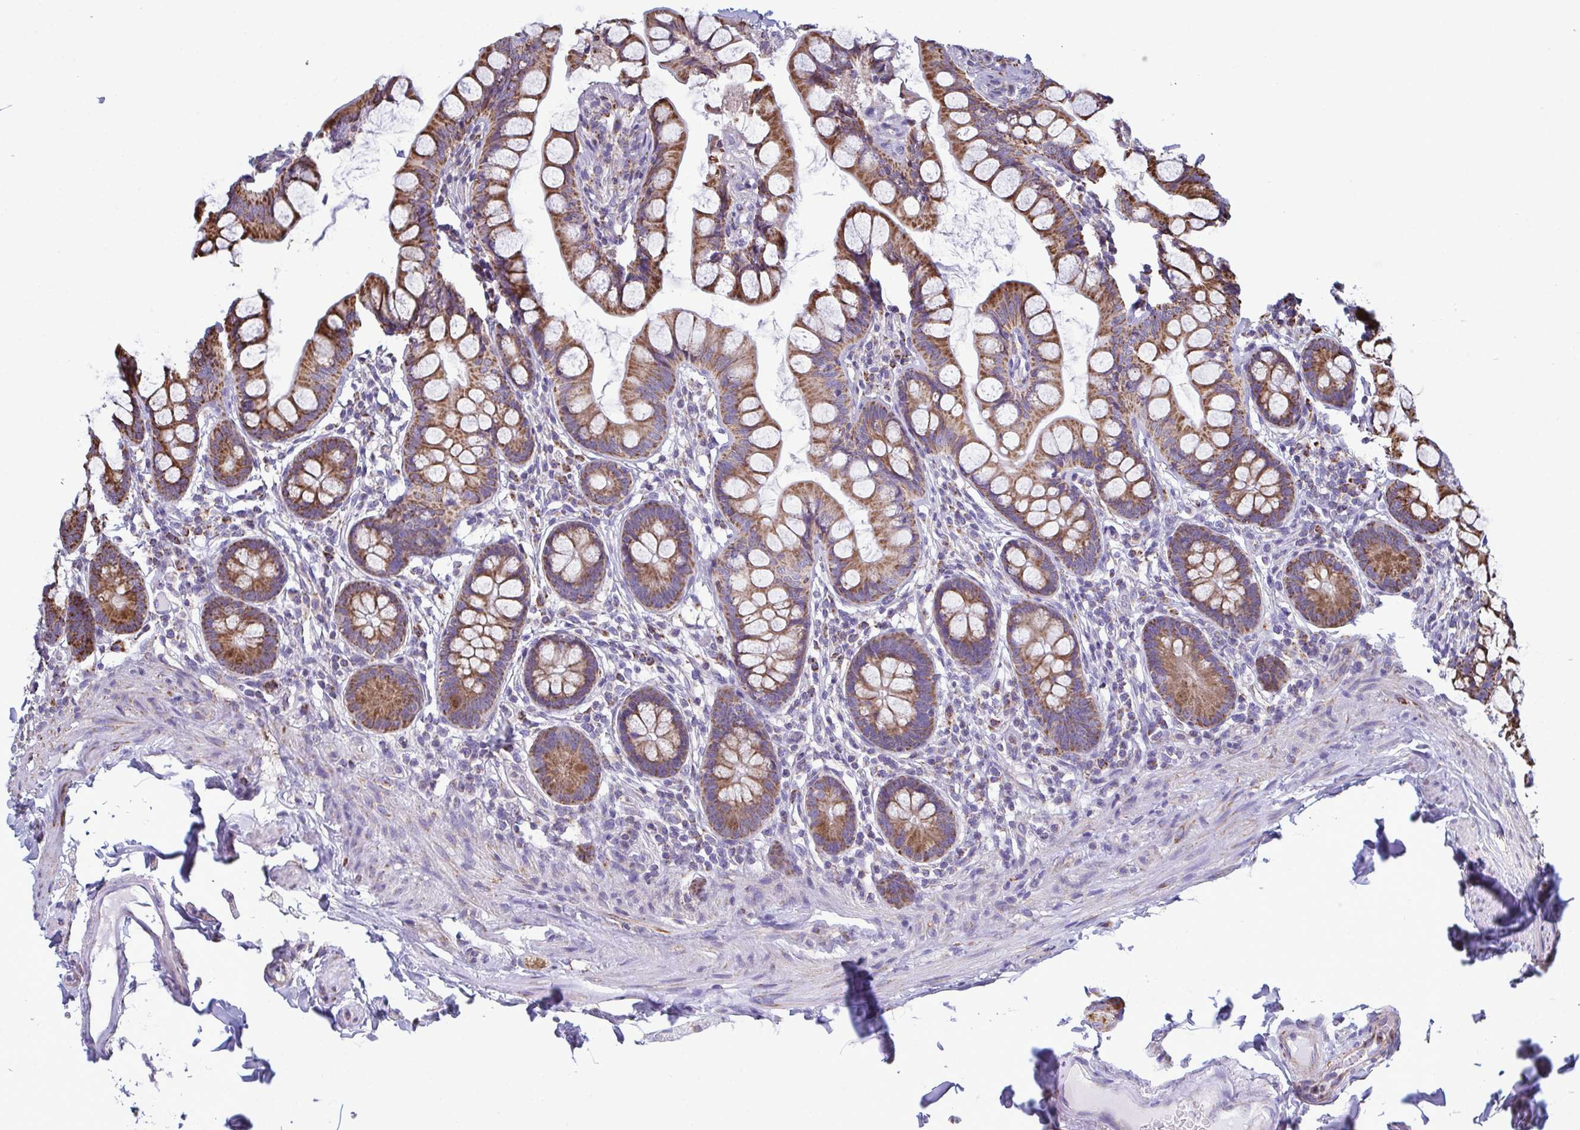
{"staining": {"intensity": "moderate", "quantity": ">75%", "location": "cytoplasmic/membranous"}, "tissue": "small intestine", "cell_type": "Glandular cells", "image_type": "normal", "snomed": [{"axis": "morphology", "description": "Normal tissue, NOS"}, {"axis": "topography", "description": "Small intestine"}], "caption": "Protein staining by IHC displays moderate cytoplasmic/membranous staining in approximately >75% of glandular cells in benign small intestine. (DAB (3,3'-diaminobenzidine) IHC, brown staining for protein, blue staining for nuclei).", "gene": "CSDE1", "patient": {"sex": "male", "age": 70}}